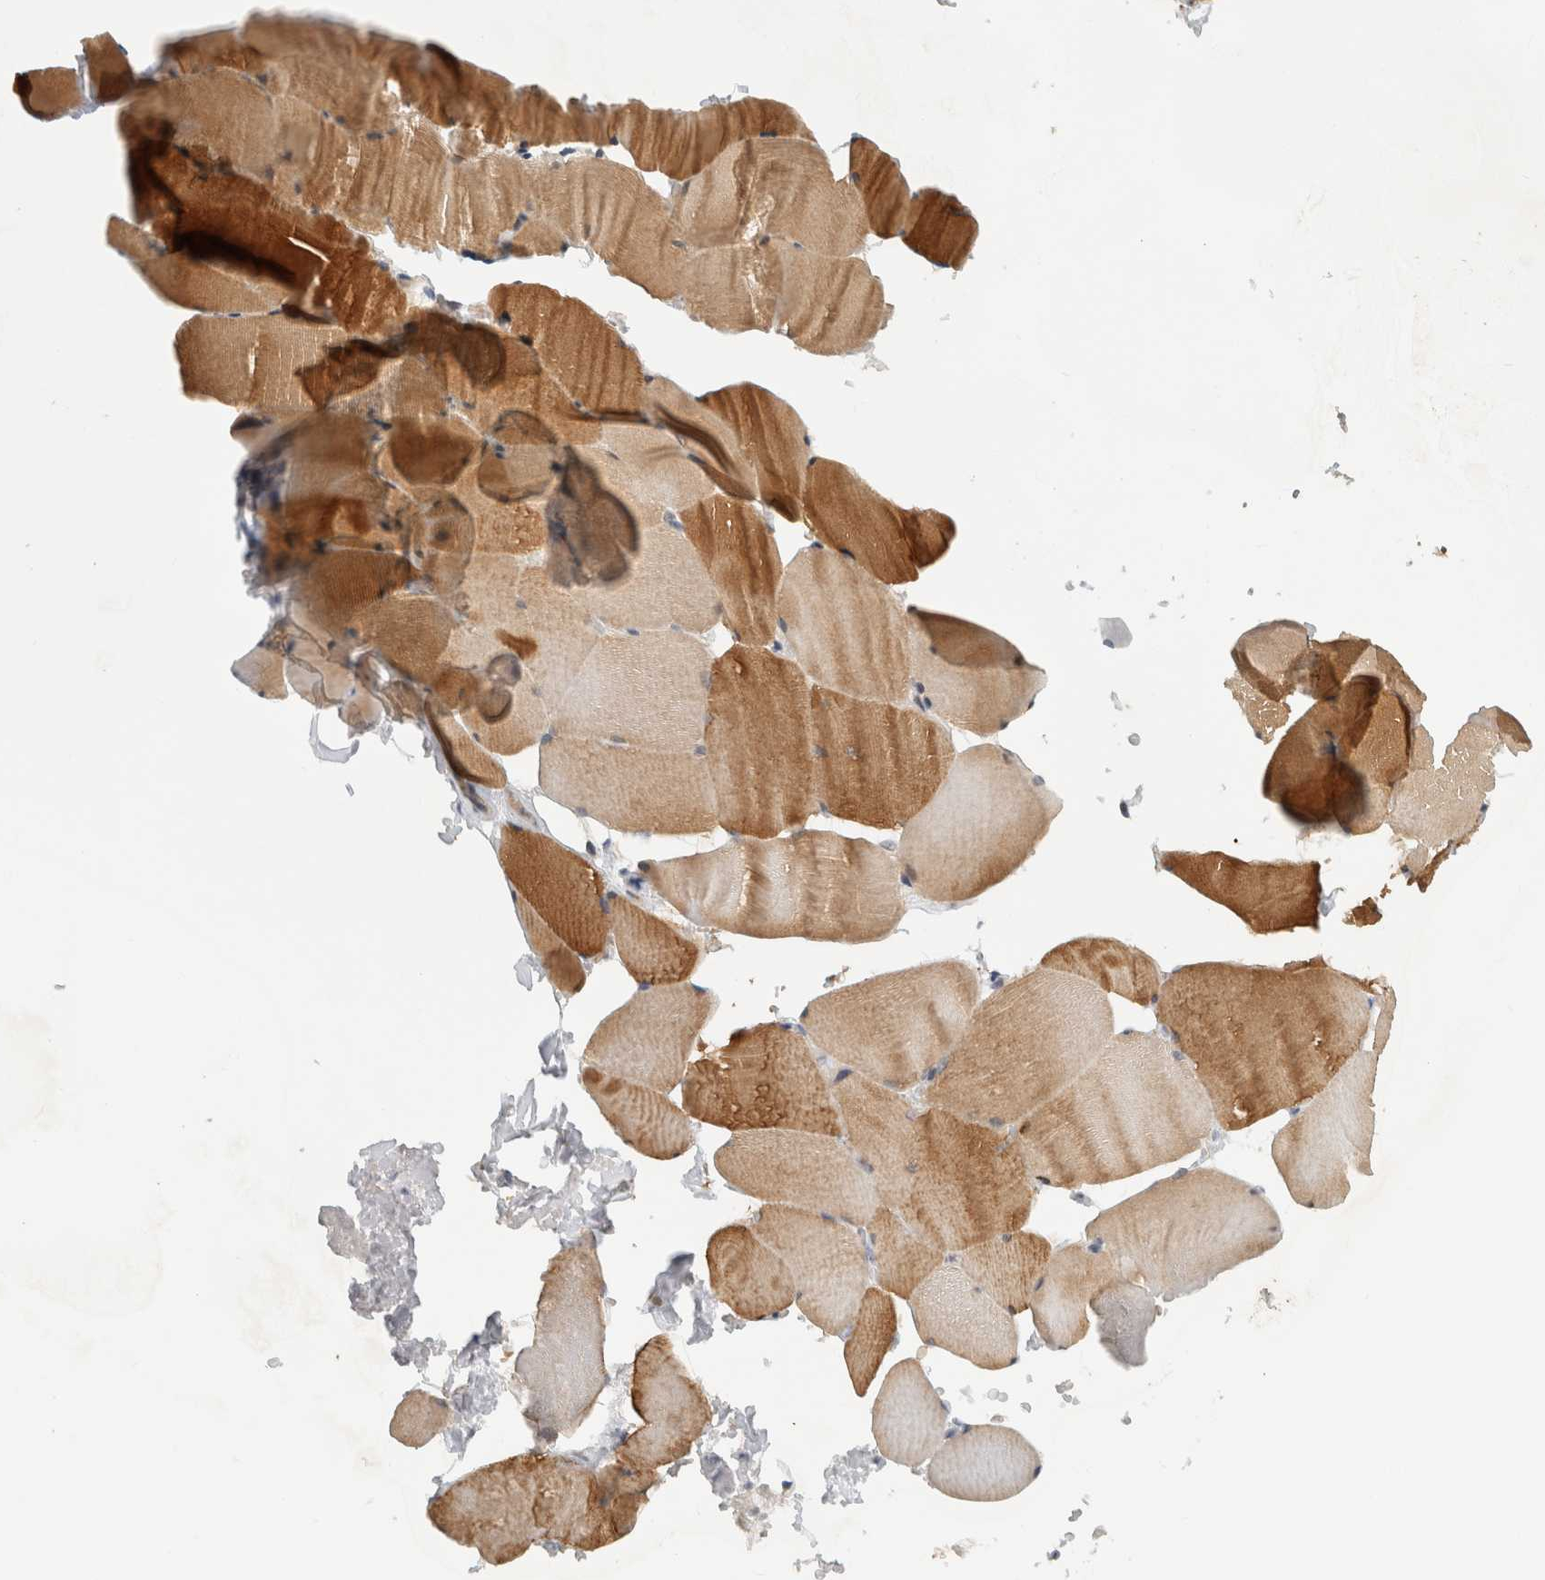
{"staining": {"intensity": "moderate", "quantity": "25%-75%", "location": "cytoplasmic/membranous"}, "tissue": "skeletal muscle", "cell_type": "Myocytes", "image_type": "normal", "snomed": [{"axis": "morphology", "description": "Normal tissue, NOS"}, {"axis": "topography", "description": "Skeletal muscle"}, {"axis": "topography", "description": "Parathyroid gland"}], "caption": "Protein expression analysis of unremarkable human skeletal muscle reveals moderate cytoplasmic/membranous positivity in approximately 25%-75% of myocytes. (brown staining indicates protein expression, while blue staining denotes nuclei).", "gene": "CMC2", "patient": {"sex": "female", "age": 37}}